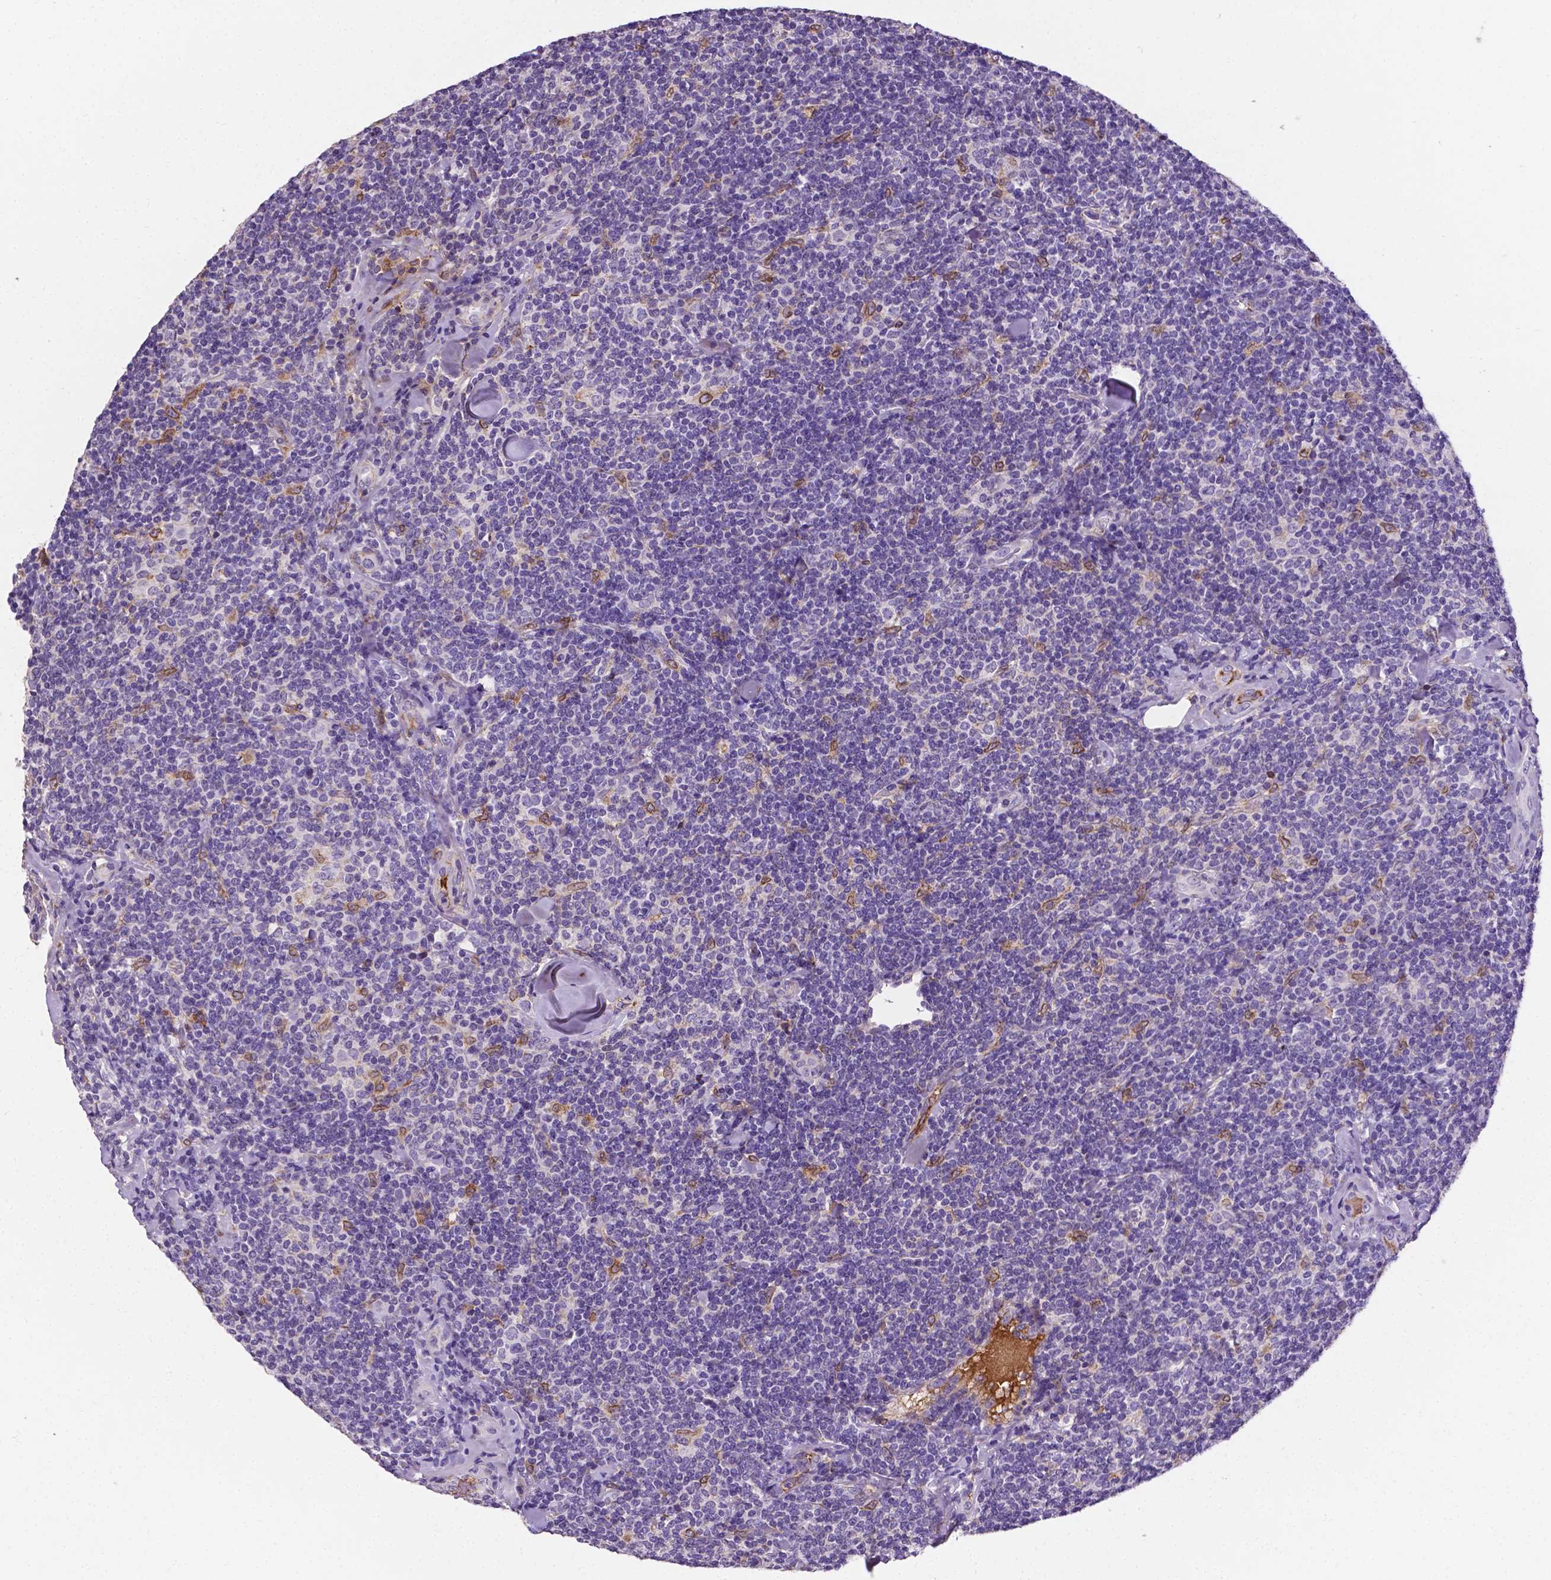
{"staining": {"intensity": "negative", "quantity": "none", "location": "none"}, "tissue": "lymphoma", "cell_type": "Tumor cells", "image_type": "cancer", "snomed": [{"axis": "morphology", "description": "Malignant lymphoma, non-Hodgkin's type, Low grade"}, {"axis": "topography", "description": "Lymph node"}], "caption": "IHC micrograph of neoplastic tissue: human low-grade malignant lymphoma, non-Hodgkin's type stained with DAB reveals no significant protein staining in tumor cells. (Brightfield microscopy of DAB (3,3'-diaminobenzidine) IHC at high magnification).", "gene": "APOE", "patient": {"sex": "female", "age": 56}}